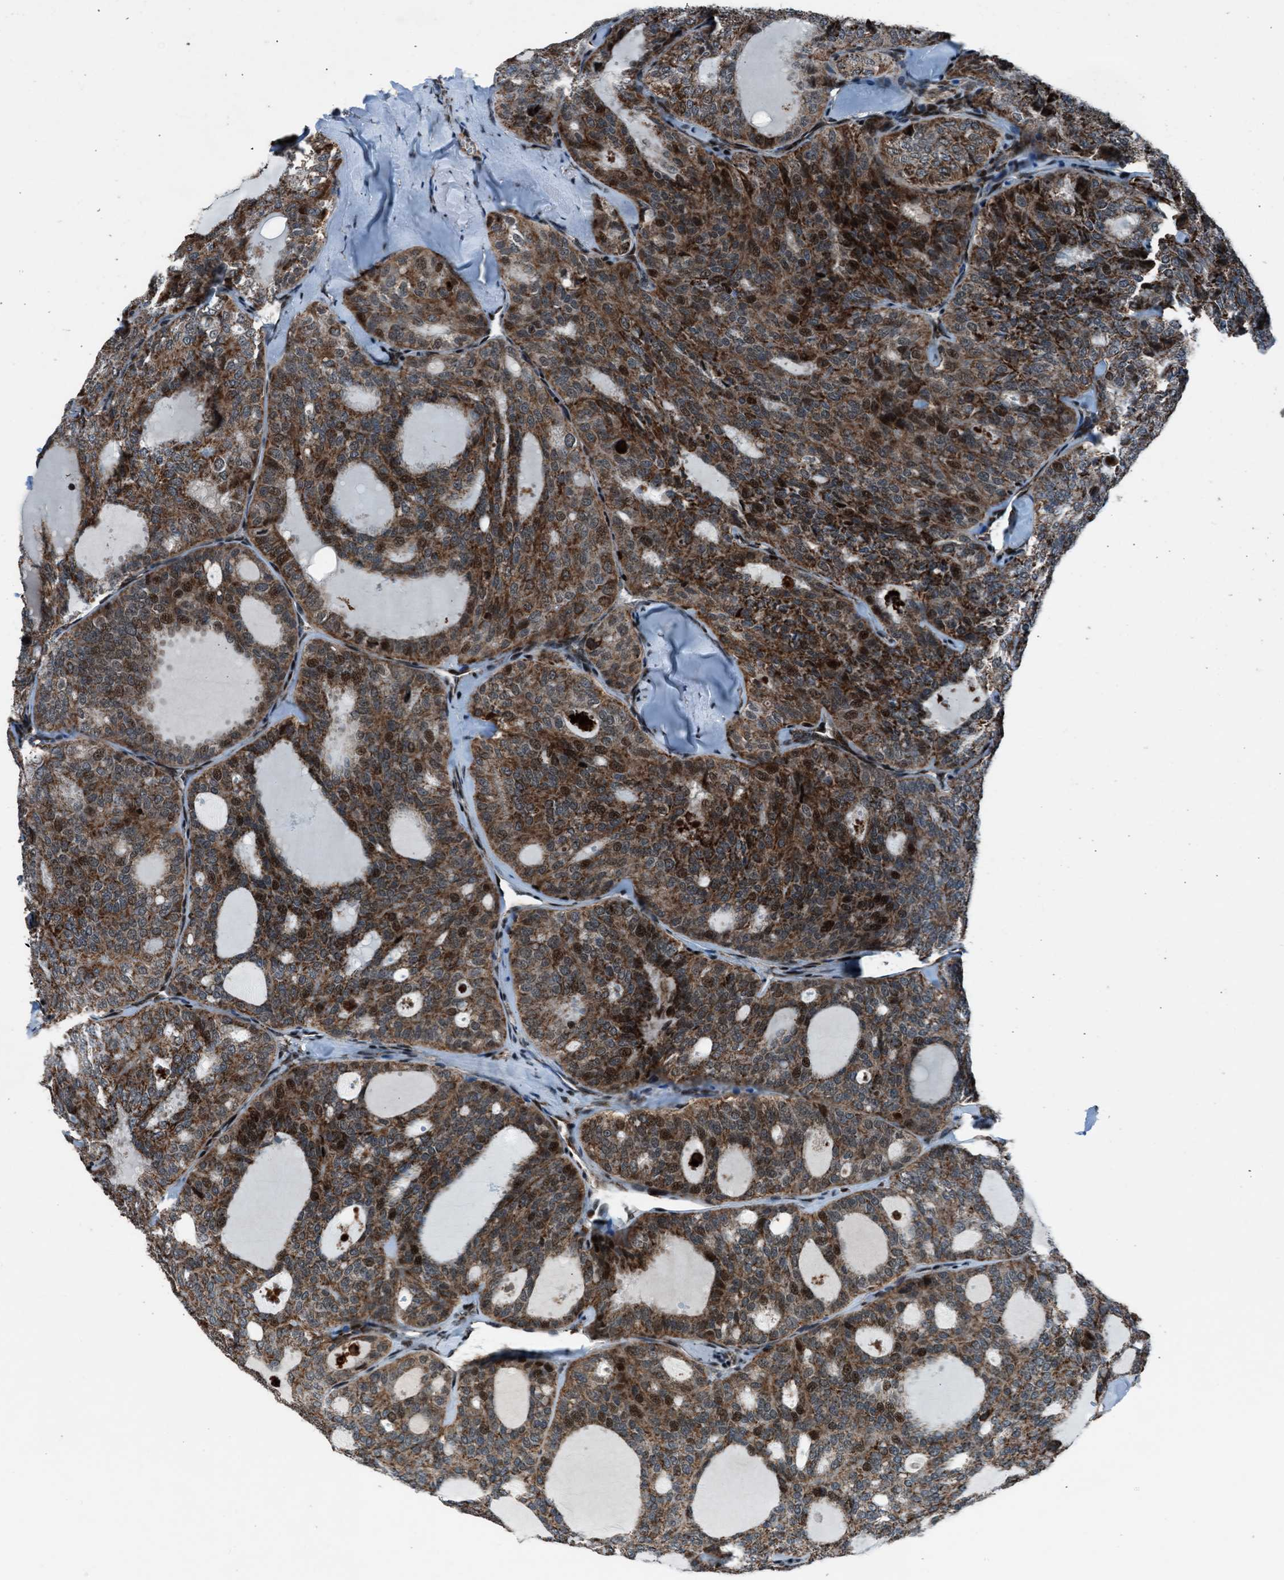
{"staining": {"intensity": "moderate", "quantity": ">75%", "location": "cytoplasmic/membranous"}, "tissue": "thyroid cancer", "cell_type": "Tumor cells", "image_type": "cancer", "snomed": [{"axis": "morphology", "description": "Follicular adenoma carcinoma, NOS"}, {"axis": "topography", "description": "Thyroid gland"}], "caption": "Protein staining displays moderate cytoplasmic/membranous expression in about >75% of tumor cells in thyroid follicular adenoma carcinoma. The staining was performed using DAB (3,3'-diaminobenzidine) to visualize the protein expression in brown, while the nuclei were stained in blue with hematoxylin (Magnification: 20x).", "gene": "MORC3", "patient": {"sex": "male", "age": 75}}